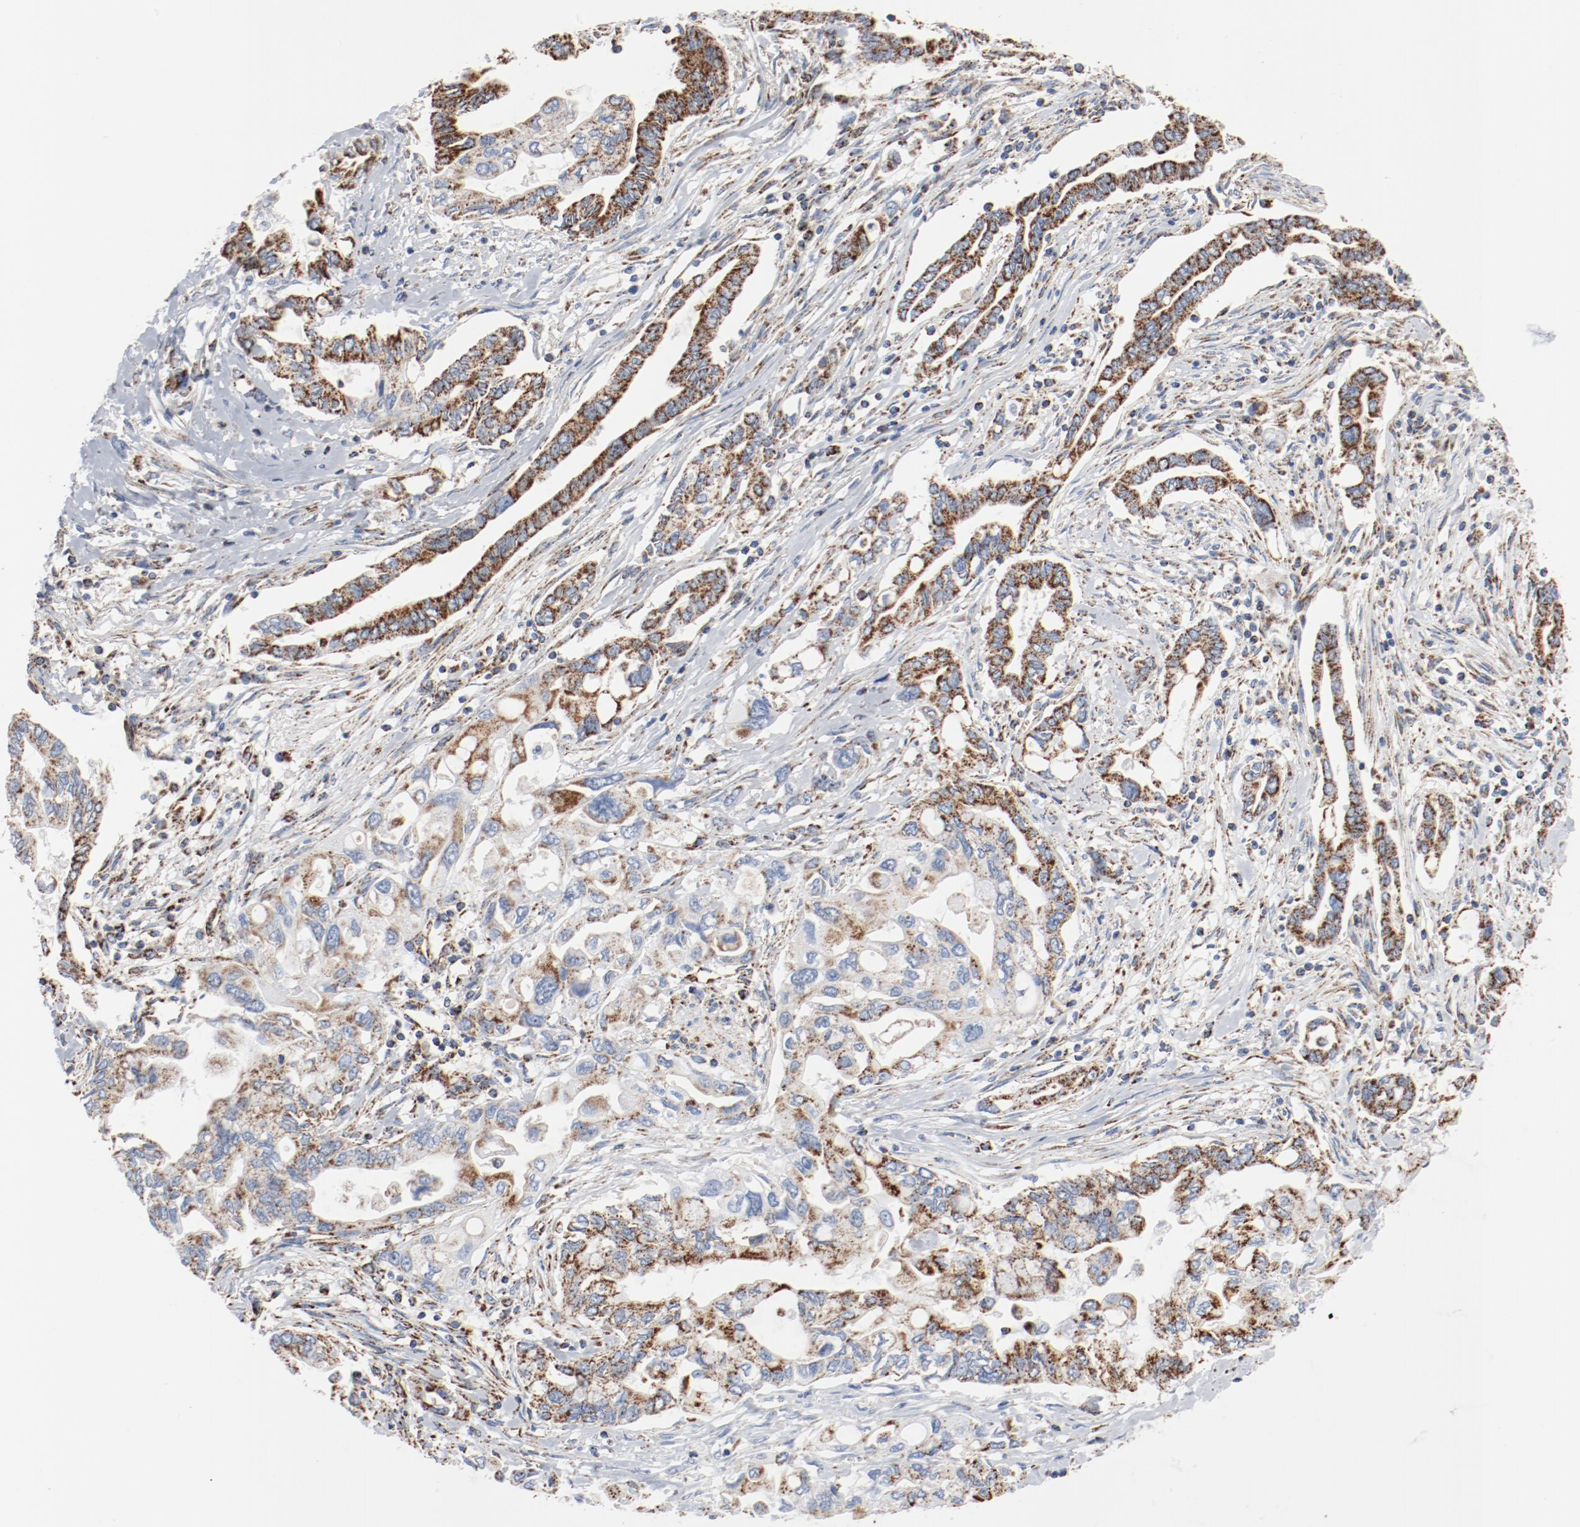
{"staining": {"intensity": "moderate", "quantity": ">75%", "location": "cytoplasmic/membranous"}, "tissue": "pancreatic cancer", "cell_type": "Tumor cells", "image_type": "cancer", "snomed": [{"axis": "morphology", "description": "Adenocarcinoma, NOS"}, {"axis": "topography", "description": "Pancreas"}], "caption": "Moderate cytoplasmic/membranous expression for a protein is appreciated in about >75% of tumor cells of pancreatic adenocarcinoma using immunohistochemistry (IHC).", "gene": "NDUFB8", "patient": {"sex": "female", "age": 57}}